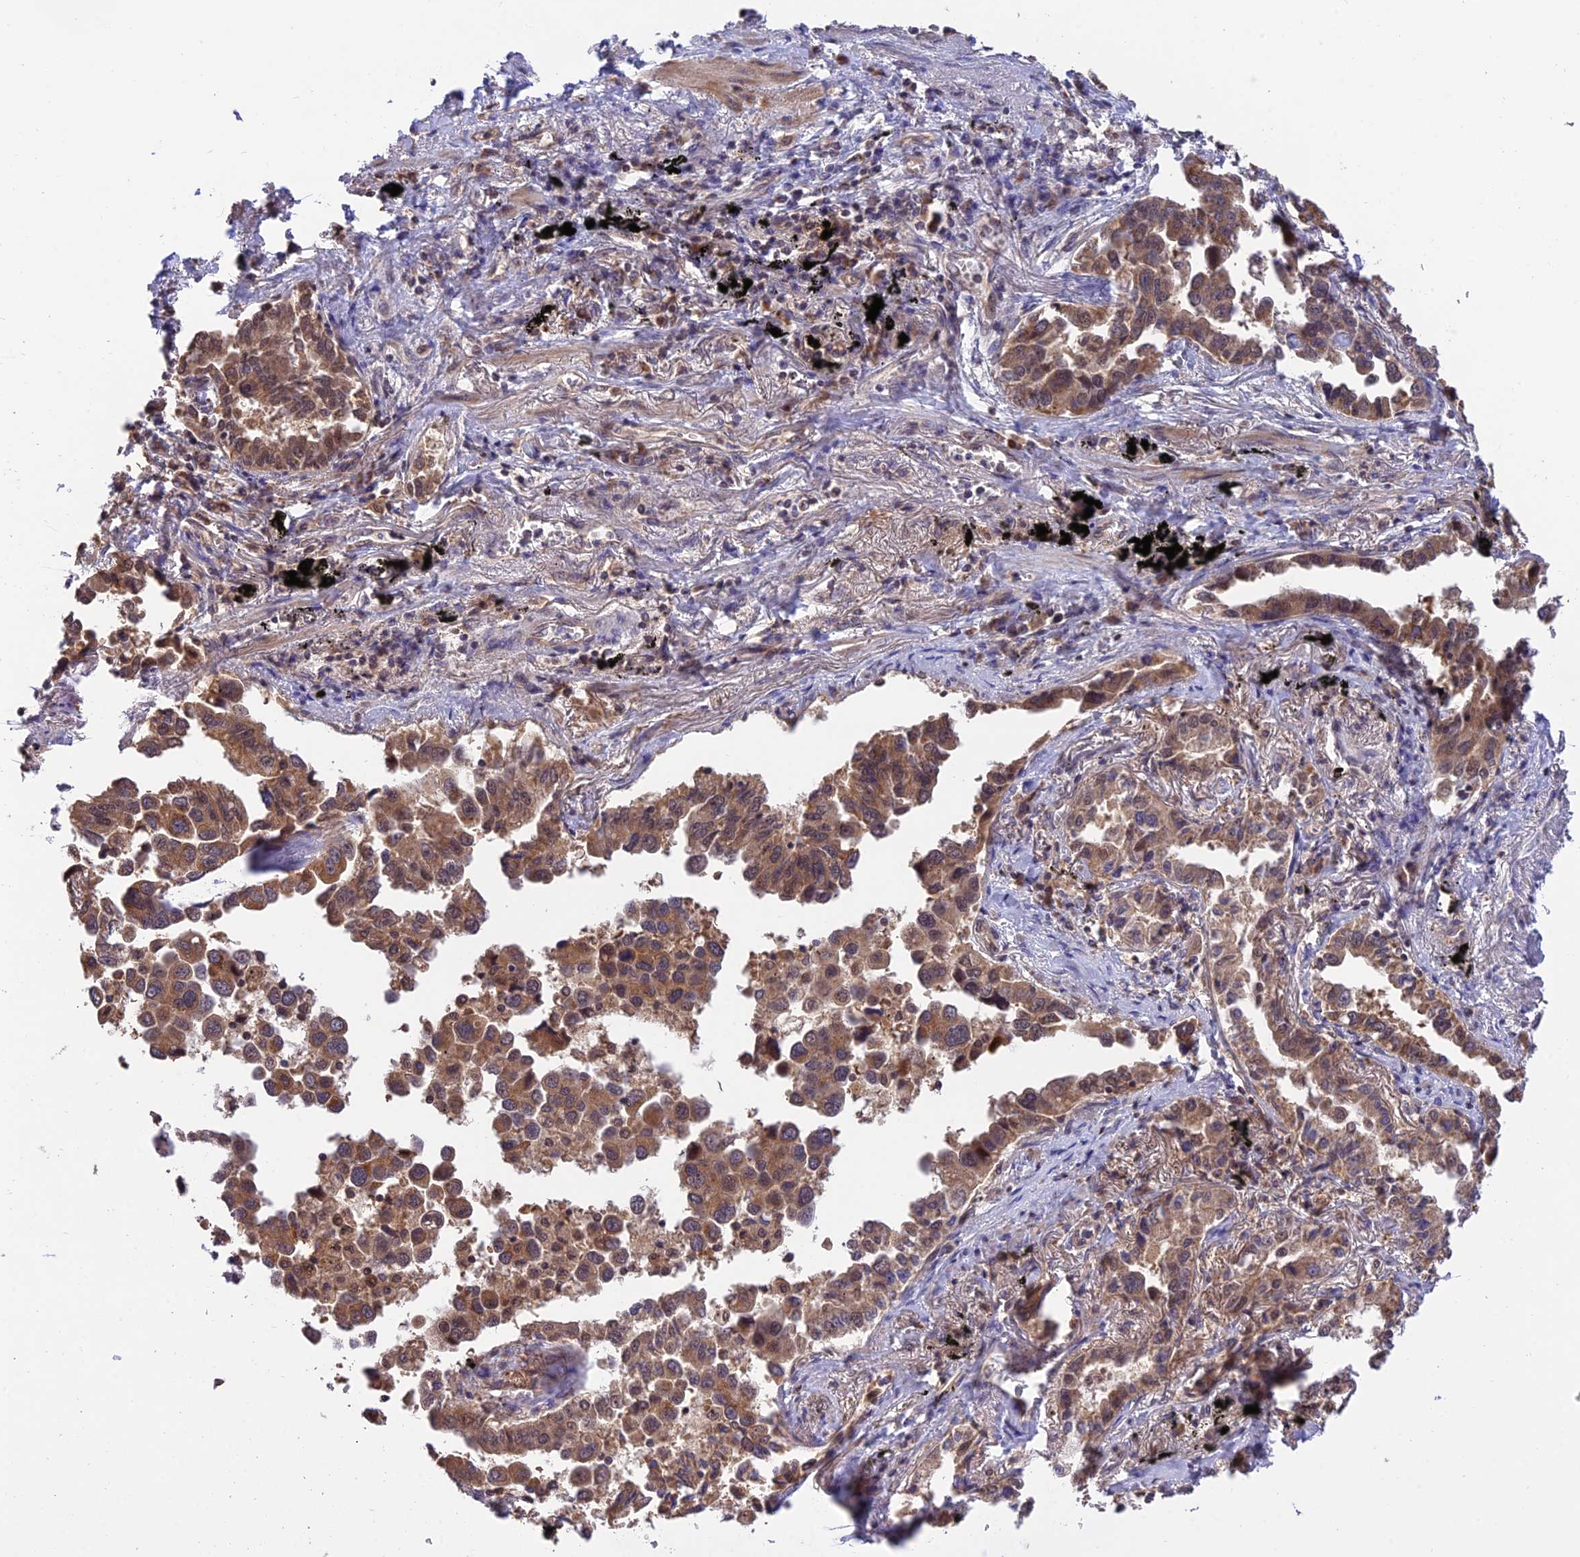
{"staining": {"intensity": "moderate", "quantity": ">75%", "location": "cytoplasmic/membranous,nuclear"}, "tissue": "lung cancer", "cell_type": "Tumor cells", "image_type": "cancer", "snomed": [{"axis": "morphology", "description": "Adenocarcinoma, NOS"}, {"axis": "topography", "description": "Lung"}], "caption": "A high-resolution micrograph shows IHC staining of lung cancer, which displays moderate cytoplasmic/membranous and nuclear positivity in about >75% of tumor cells.", "gene": "MNS1", "patient": {"sex": "male", "age": 67}}